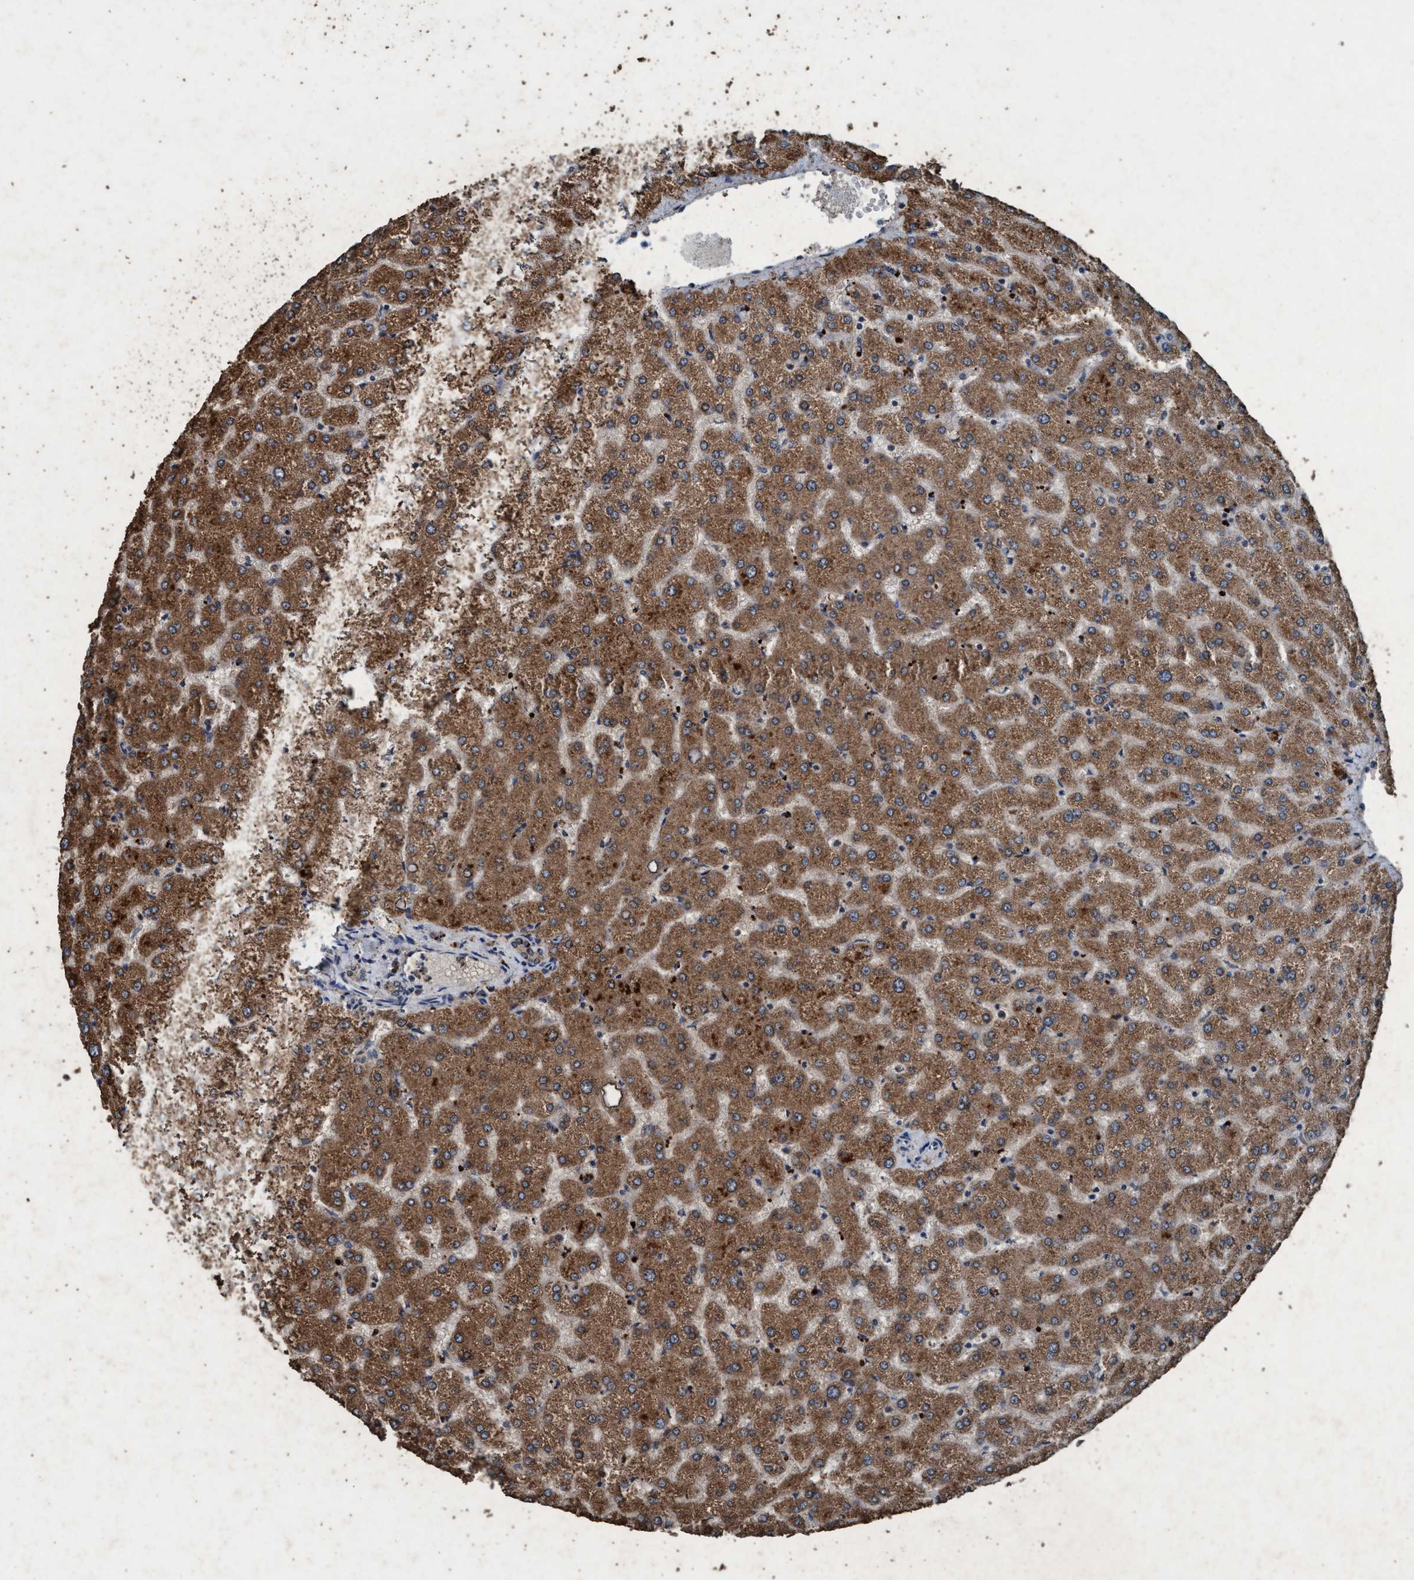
{"staining": {"intensity": "negative", "quantity": "none", "location": "none"}, "tissue": "liver", "cell_type": "Cholangiocytes", "image_type": "normal", "snomed": [{"axis": "morphology", "description": "Normal tissue, NOS"}, {"axis": "topography", "description": "Liver"}], "caption": "Human liver stained for a protein using immunohistochemistry (IHC) demonstrates no expression in cholangiocytes.", "gene": "AKT1S1", "patient": {"sex": "female", "age": 32}}